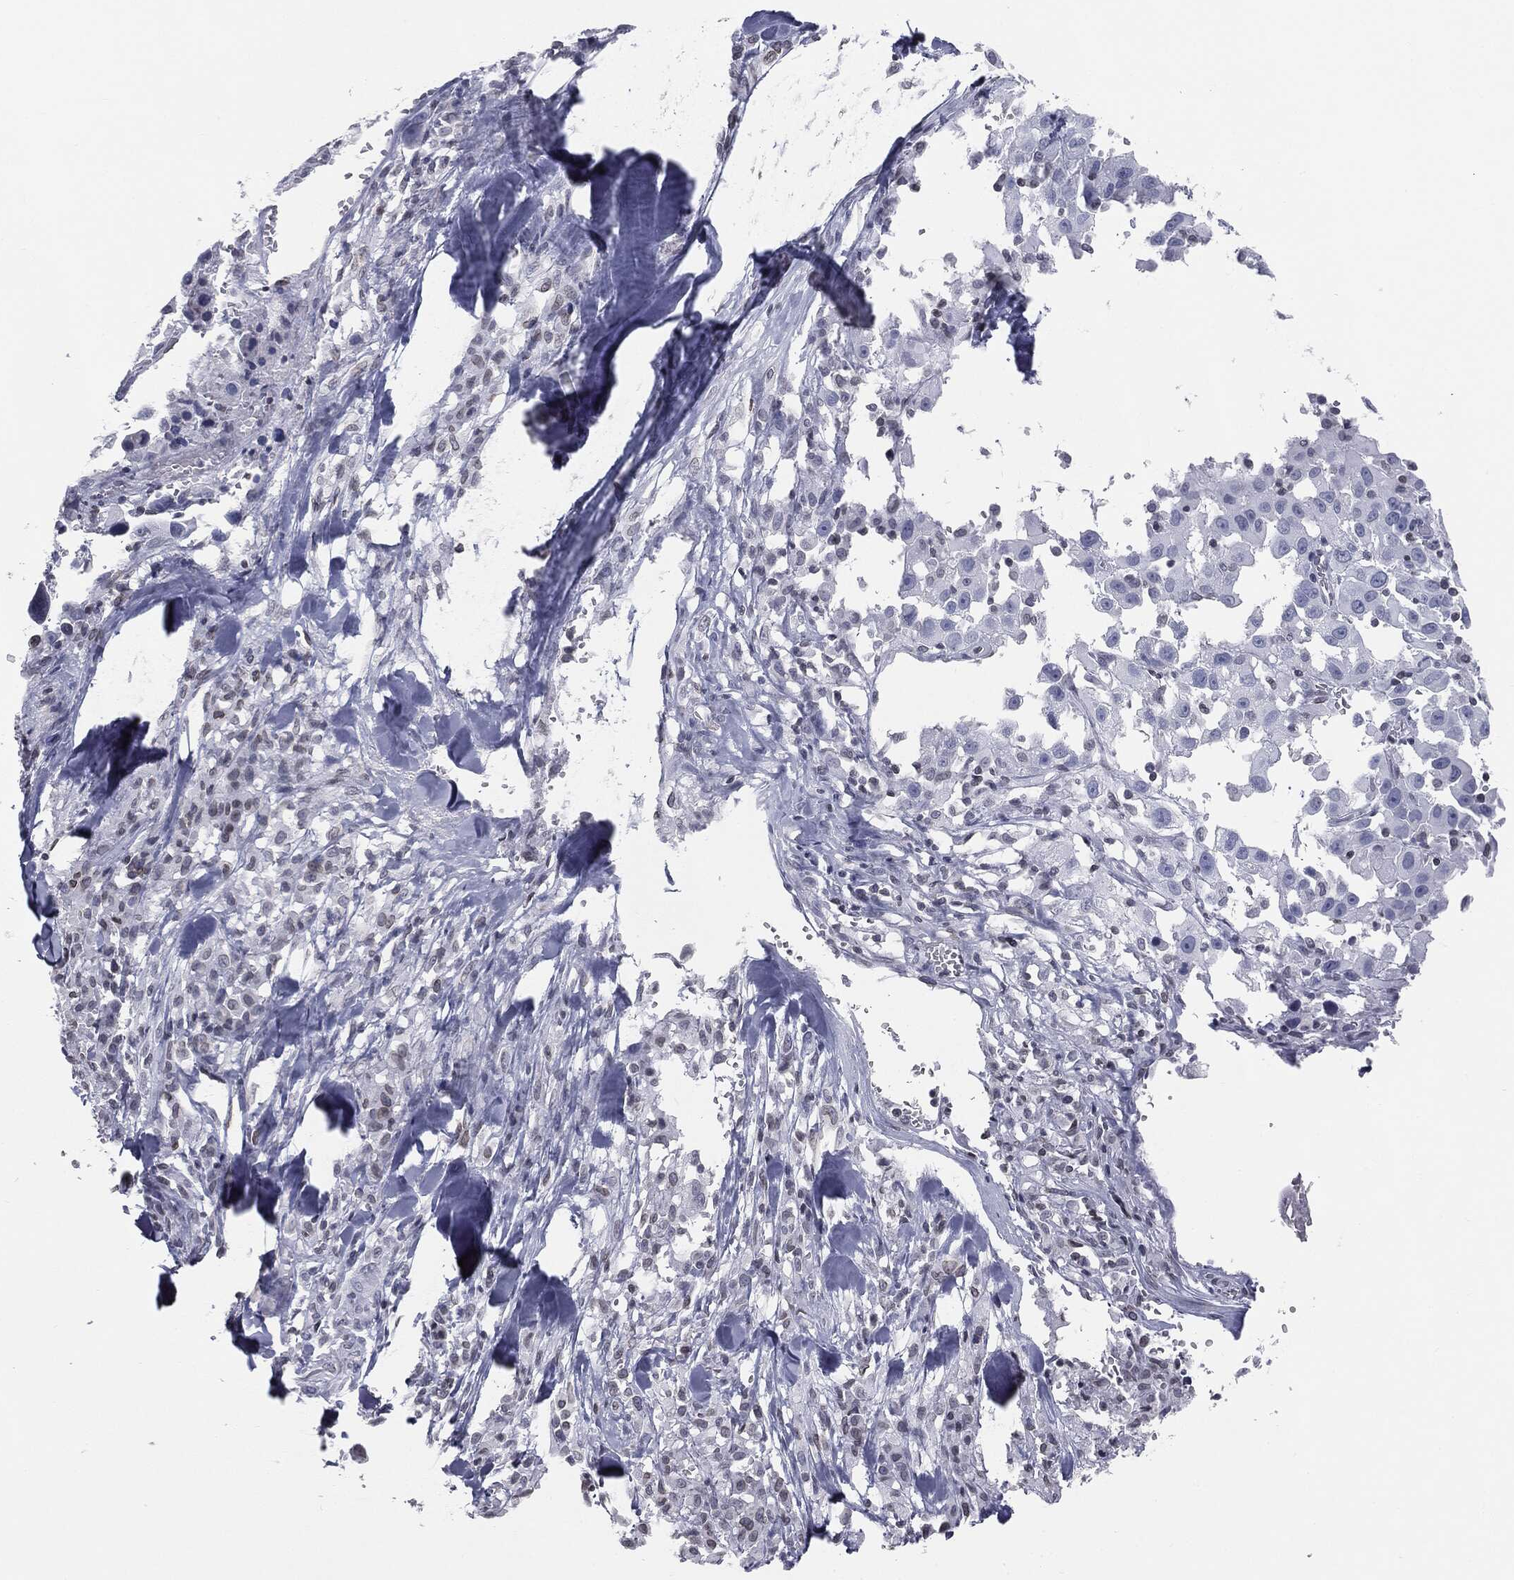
{"staining": {"intensity": "negative", "quantity": "none", "location": "none"}, "tissue": "melanoma", "cell_type": "Tumor cells", "image_type": "cancer", "snomed": [{"axis": "morphology", "description": "Malignant melanoma, Metastatic site"}, {"axis": "topography", "description": "Lymph node"}], "caption": "A high-resolution micrograph shows IHC staining of malignant melanoma (metastatic site), which reveals no significant positivity in tumor cells.", "gene": "ALDOB", "patient": {"sex": "male", "age": 50}}